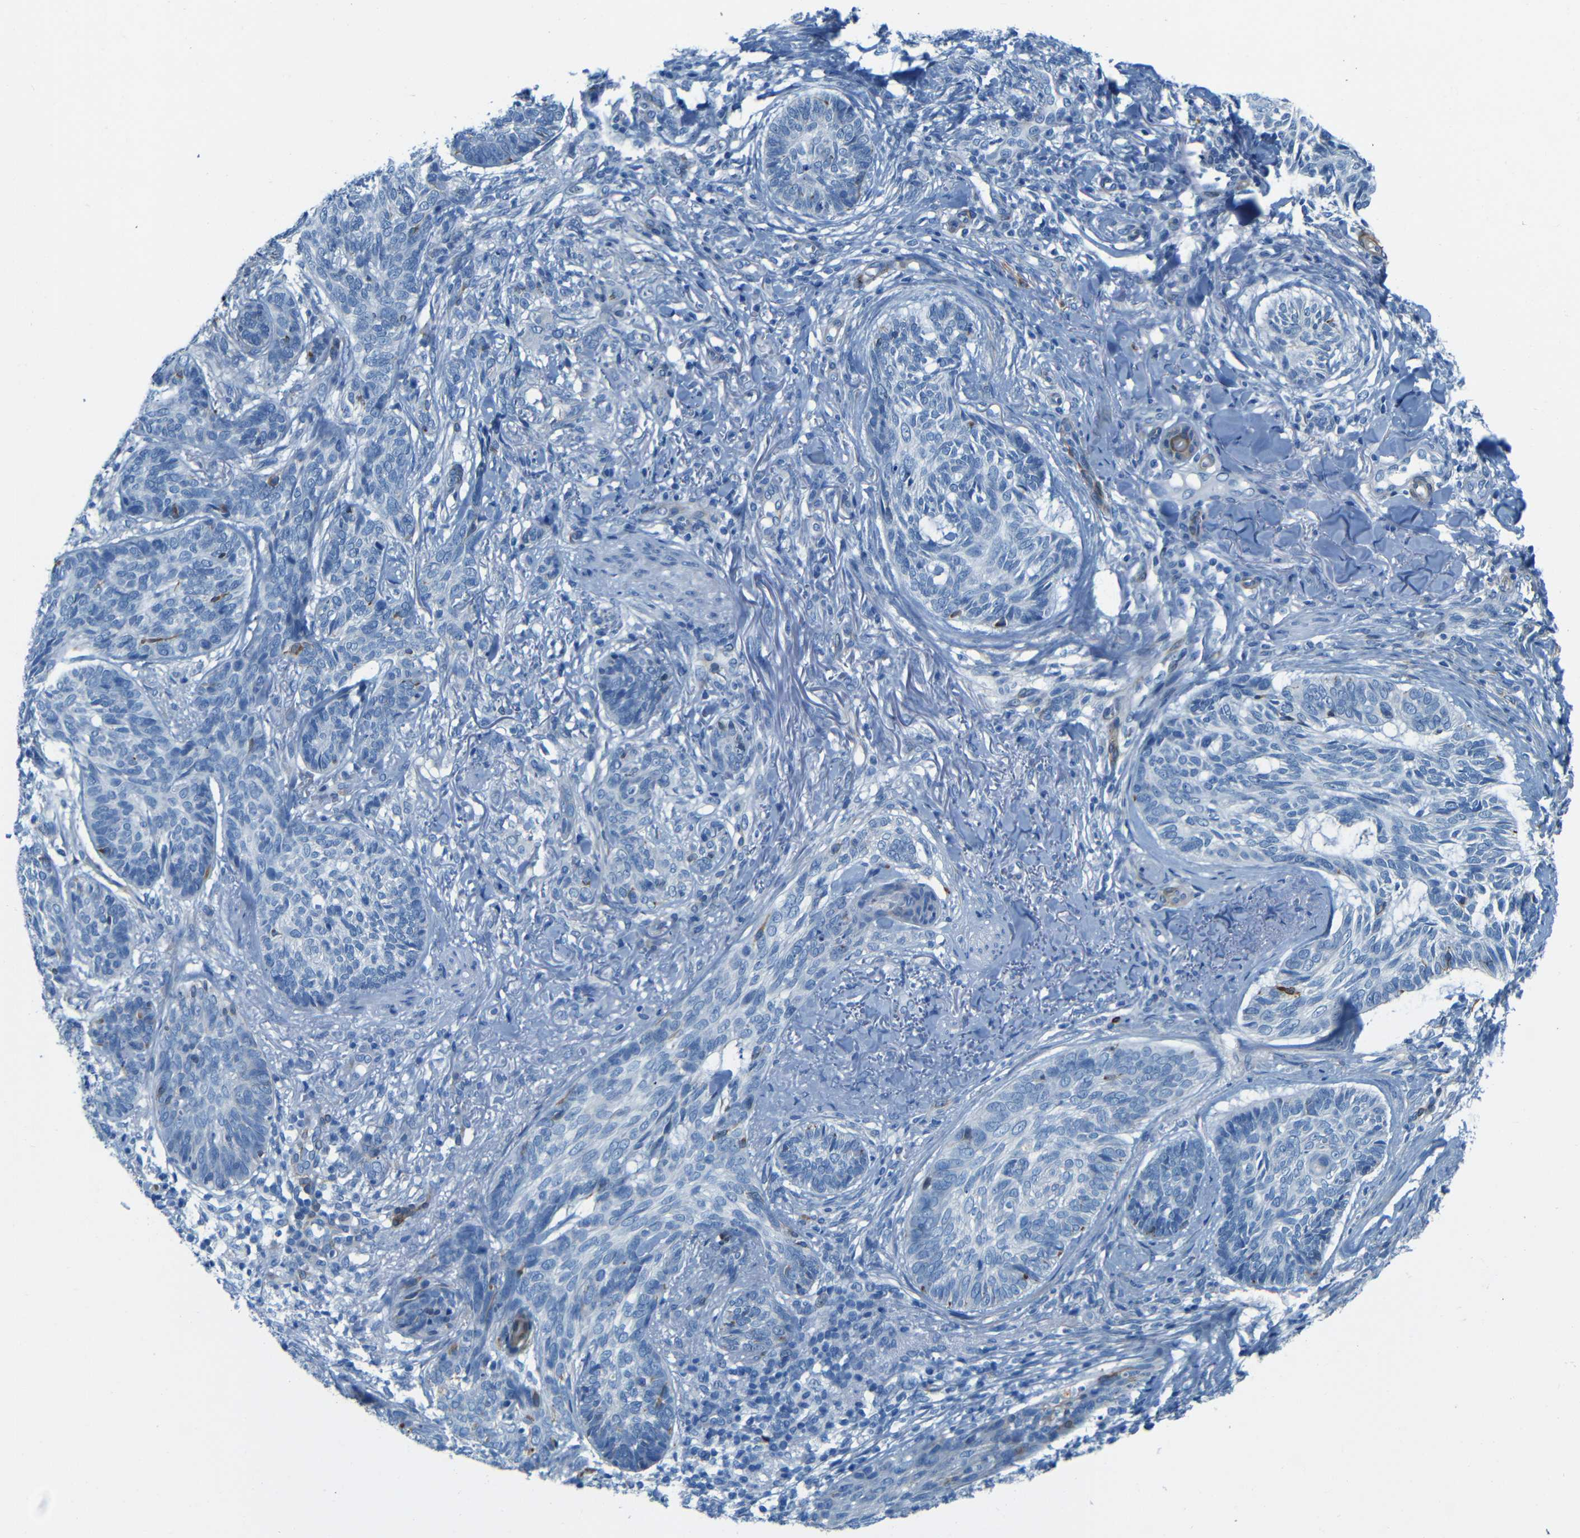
{"staining": {"intensity": "negative", "quantity": "none", "location": "none"}, "tissue": "skin cancer", "cell_type": "Tumor cells", "image_type": "cancer", "snomed": [{"axis": "morphology", "description": "Basal cell carcinoma"}, {"axis": "topography", "description": "Skin"}], "caption": "Immunohistochemical staining of skin cancer (basal cell carcinoma) reveals no significant positivity in tumor cells.", "gene": "MAP2", "patient": {"sex": "male", "age": 43}}